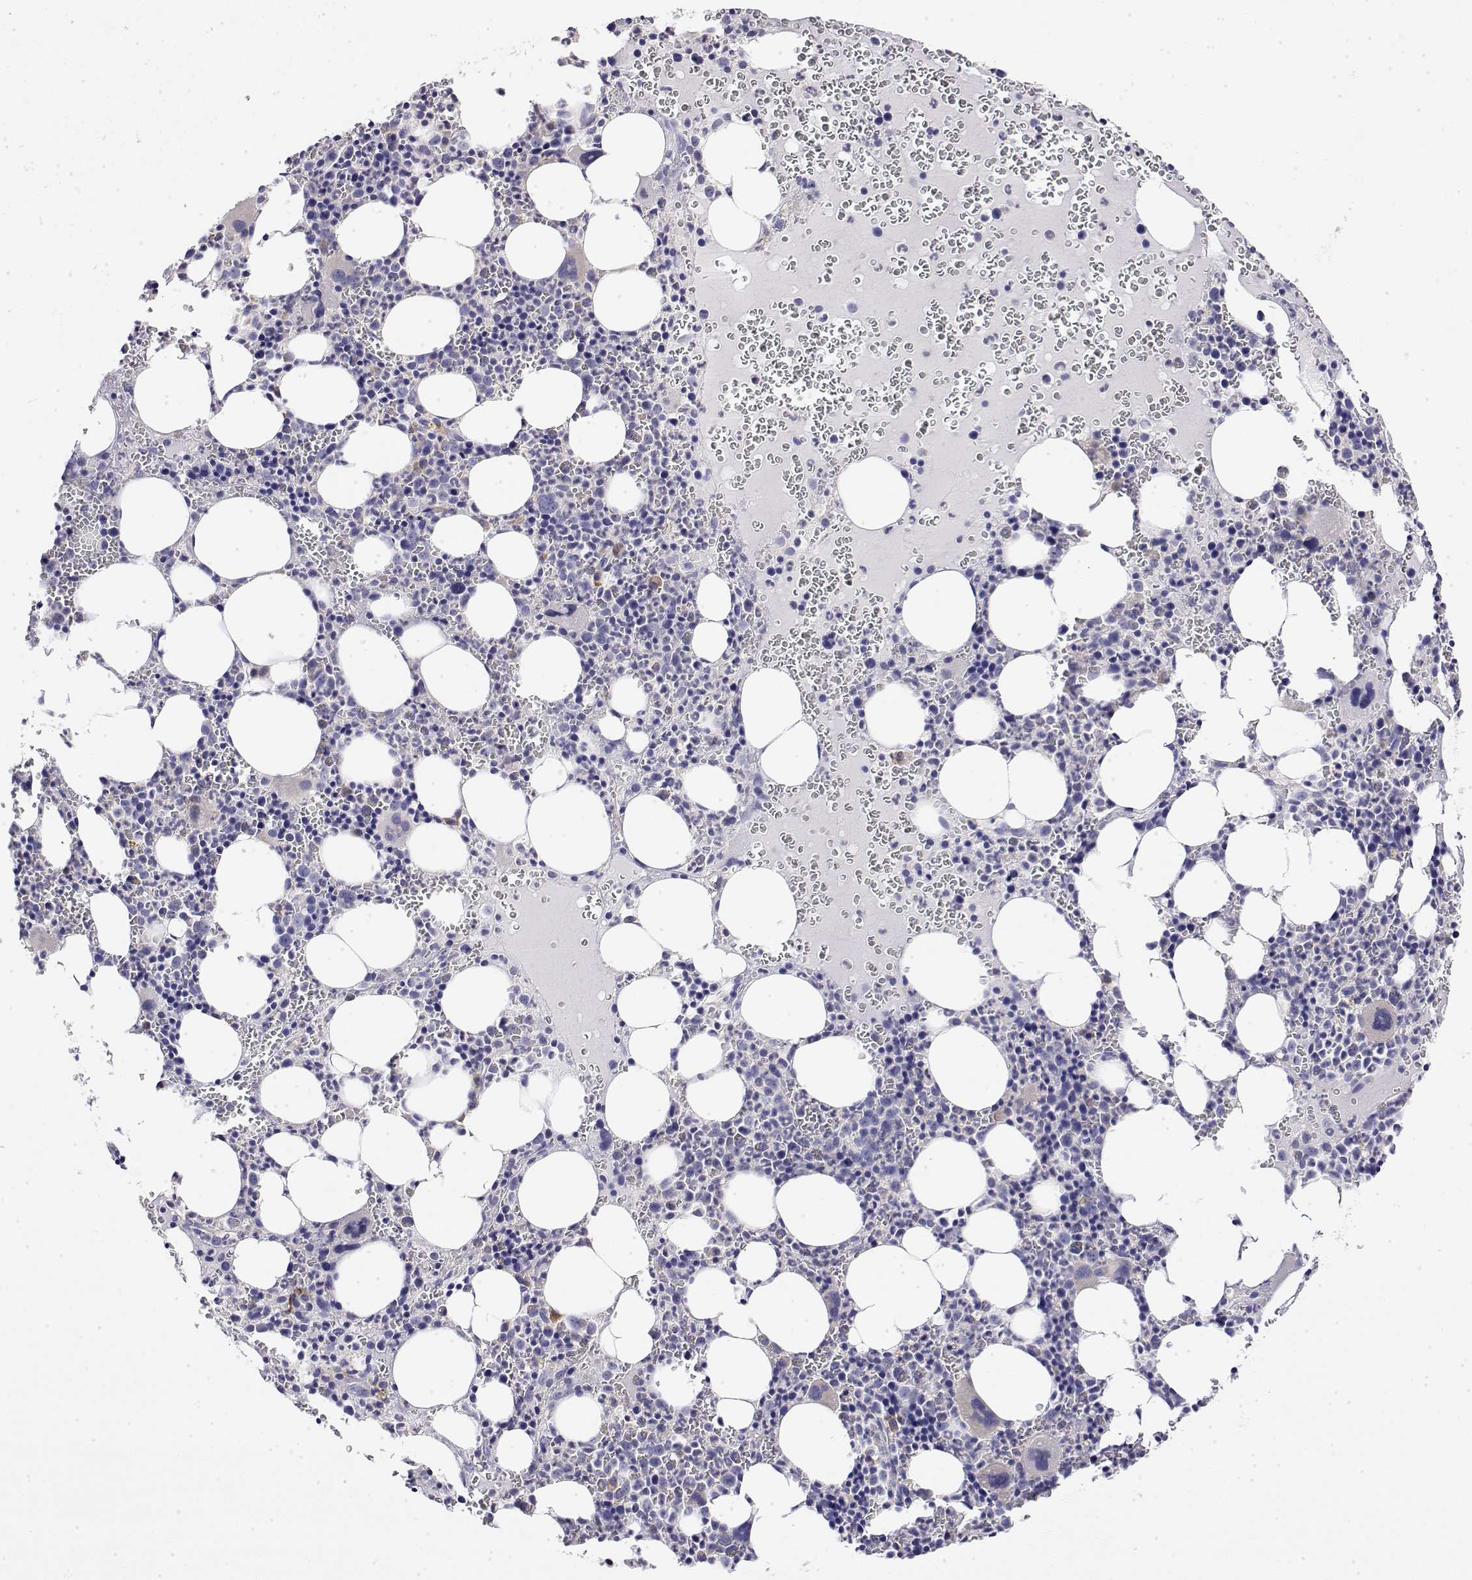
{"staining": {"intensity": "negative", "quantity": "none", "location": "none"}, "tissue": "bone marrow", "cell_type": "Hematopoietic cells", "image_type": "normal", "snomed": [{"axis": "morphology", "description": "Normal tissue, NOS"}, {"axis": "topography", "description": "Bone marrow"}], "caption": "The photomicrograph reveals no significant expression in hematopoietic cells of bone marrow.", "gene": "LY6D", "patient": {"sex": "male", "age": 63}}